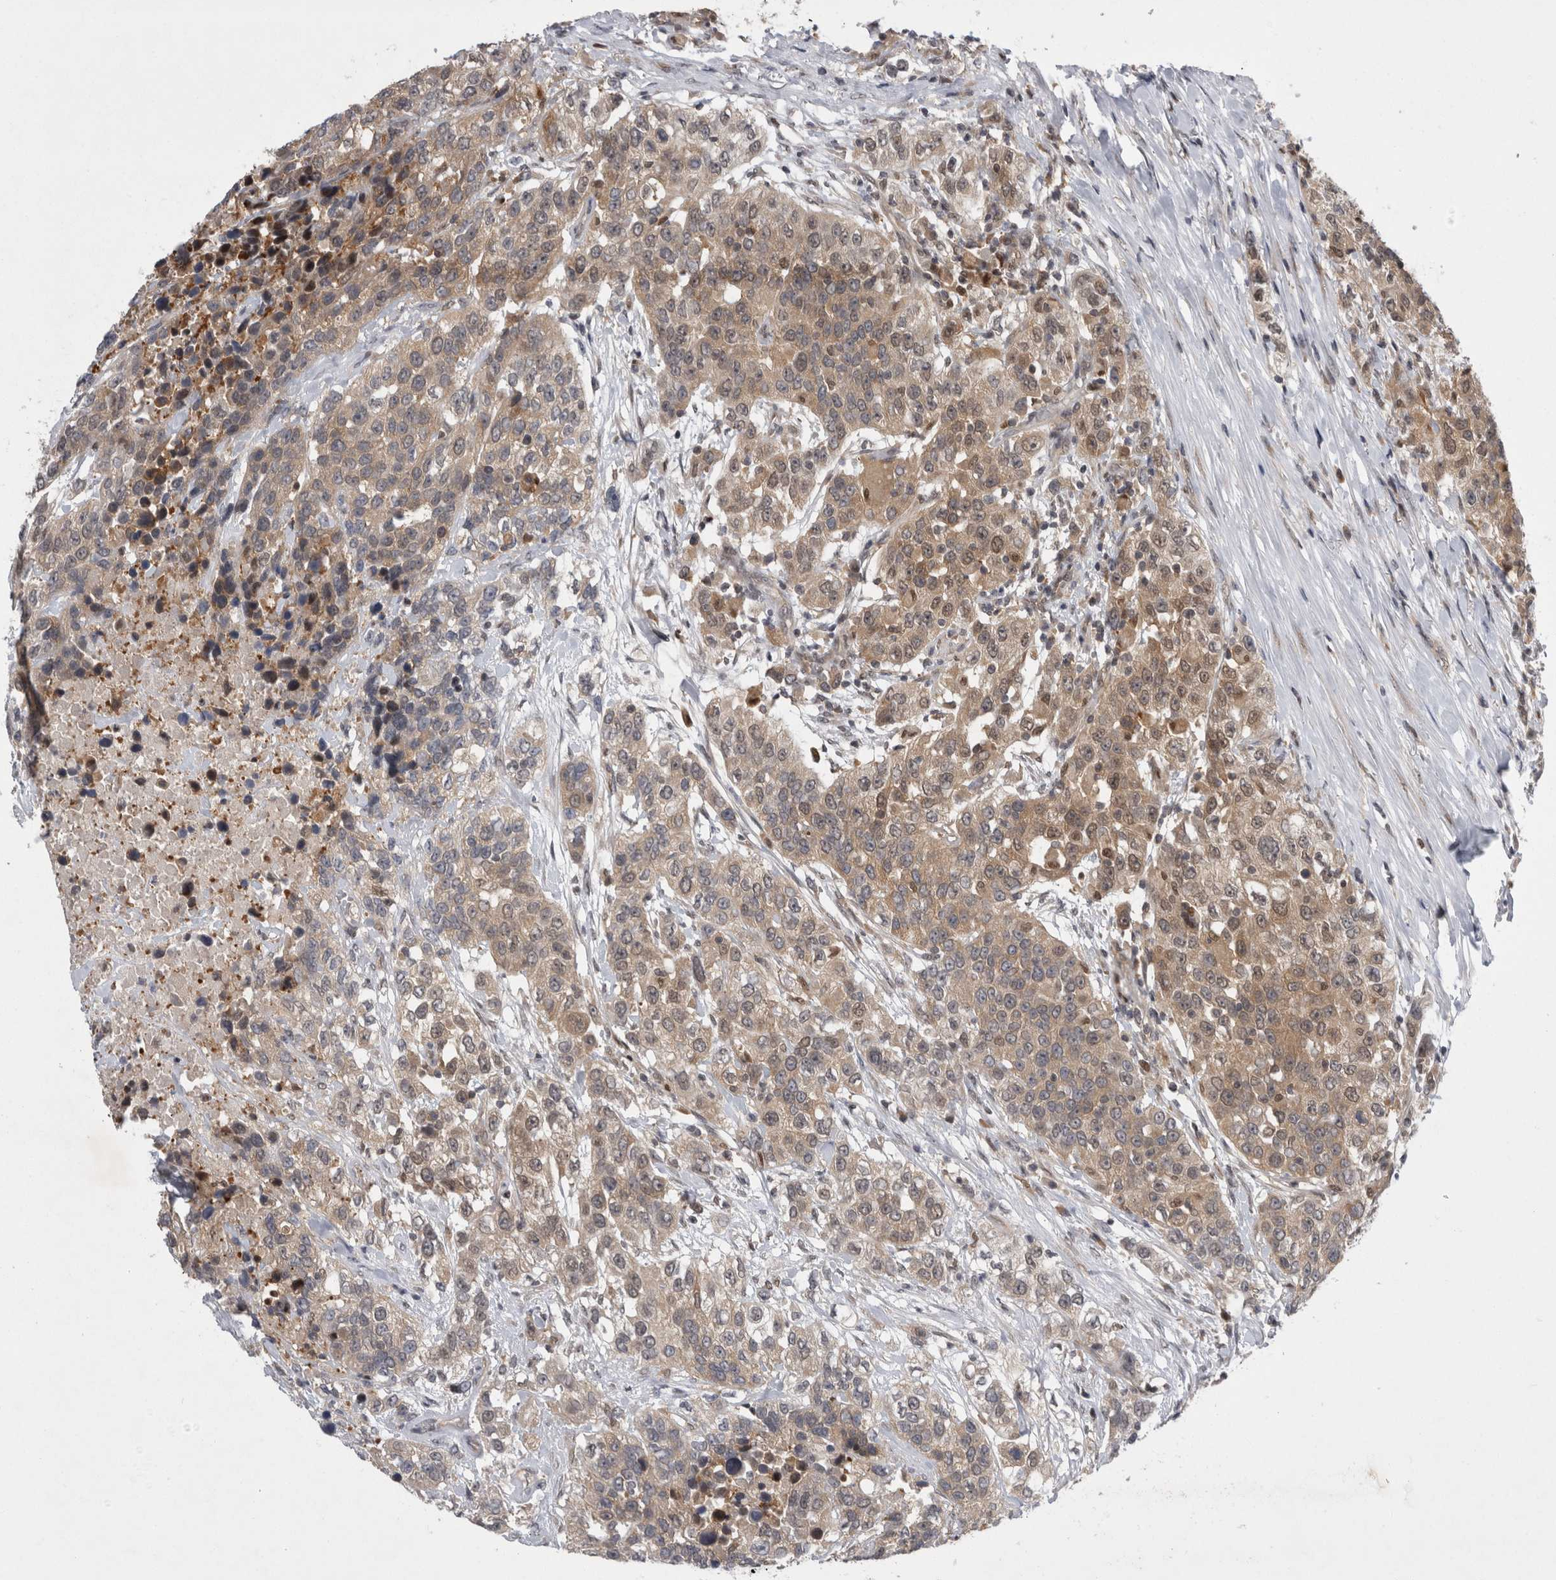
{"staining": {"intensity": "weak", "quantity": ">75%", "location": "cytoplasmic/membranous,nuclear"}, "tissue": "urothelial cancer", "cell_type": "Tumor cells", "image_type": "cancer", "snomed": [{"axis": "morphology", "description": "Urothelial carcinoma, High grade"}, {"axis": "topography", "description": "Urinary bladder"}], "caption": "A low amount of weak cytoplasmic/membranous and nuclear expression is seen in about >75% of tumor cells in high-grade urothelial carcinoma tissue. The staining was performed using DAB to visualize the protein expression in brown, while the nuclei were stained in blue with hematoxylin (Magnification: 20x).", "gene": "PSMB2", "patient": {"sex": "female", "age": 80}}